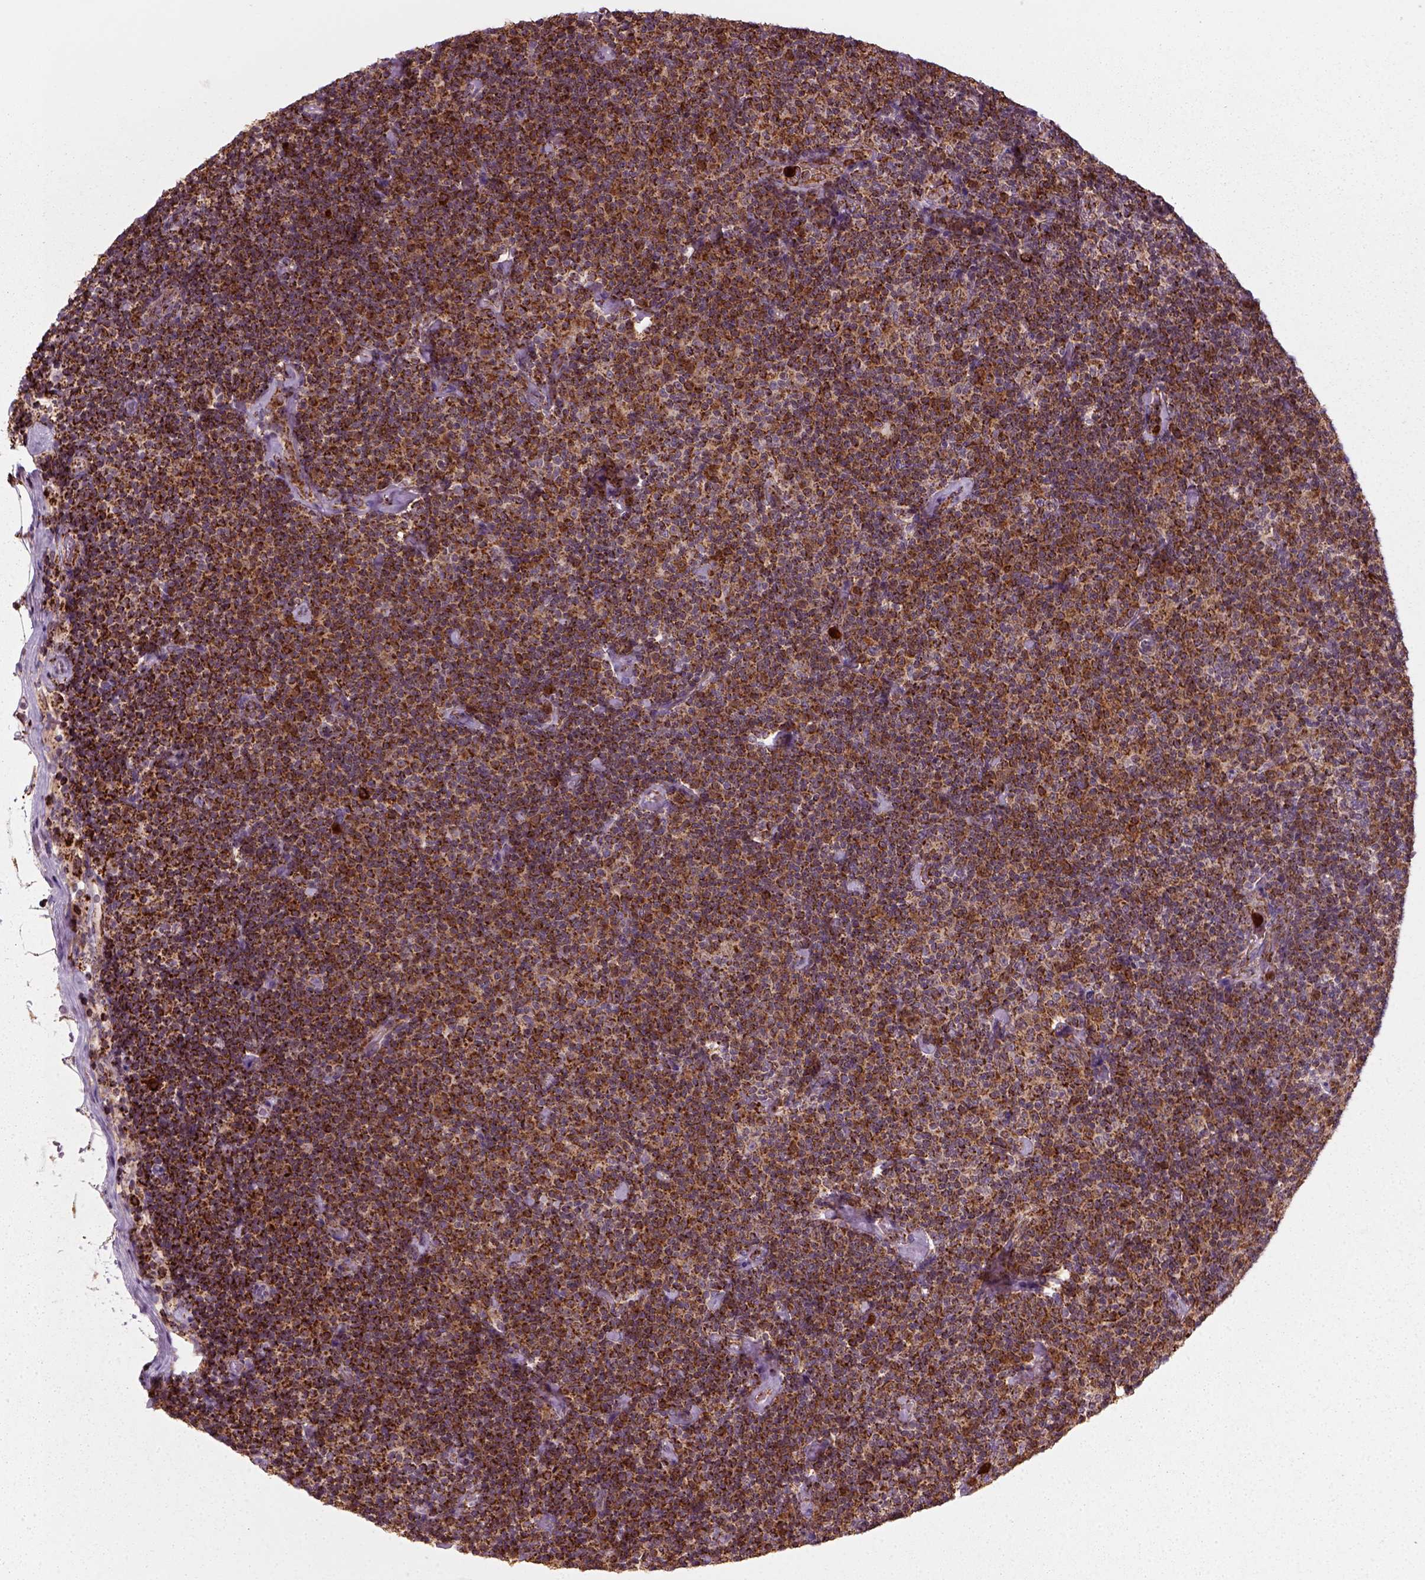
{"staining": {"intensity": "strong", "quantity": ">75%", "location": "cytoplasmic/membranous"}, "tissue": "lymphoma", "cell_type": "Tumor cells", "image_type": "cancer", "snomed": [{"axis": "morphology", "description": "Malignant lymphoma, non-Hodgkin's type, Low grade"}, {"axis": "topography", "description": "Lymph node"}], "caption": "This histopathology image exhibits lymphoma stained with immunohistochemistry to label a protein in brown. The cytoplasmic/membranous of tumor cells show strong positivity for the protein. Nuclei are counter-stained blue.", "gene": "NUDT16L1", "patient": {"sex": "male", "age": 81}}